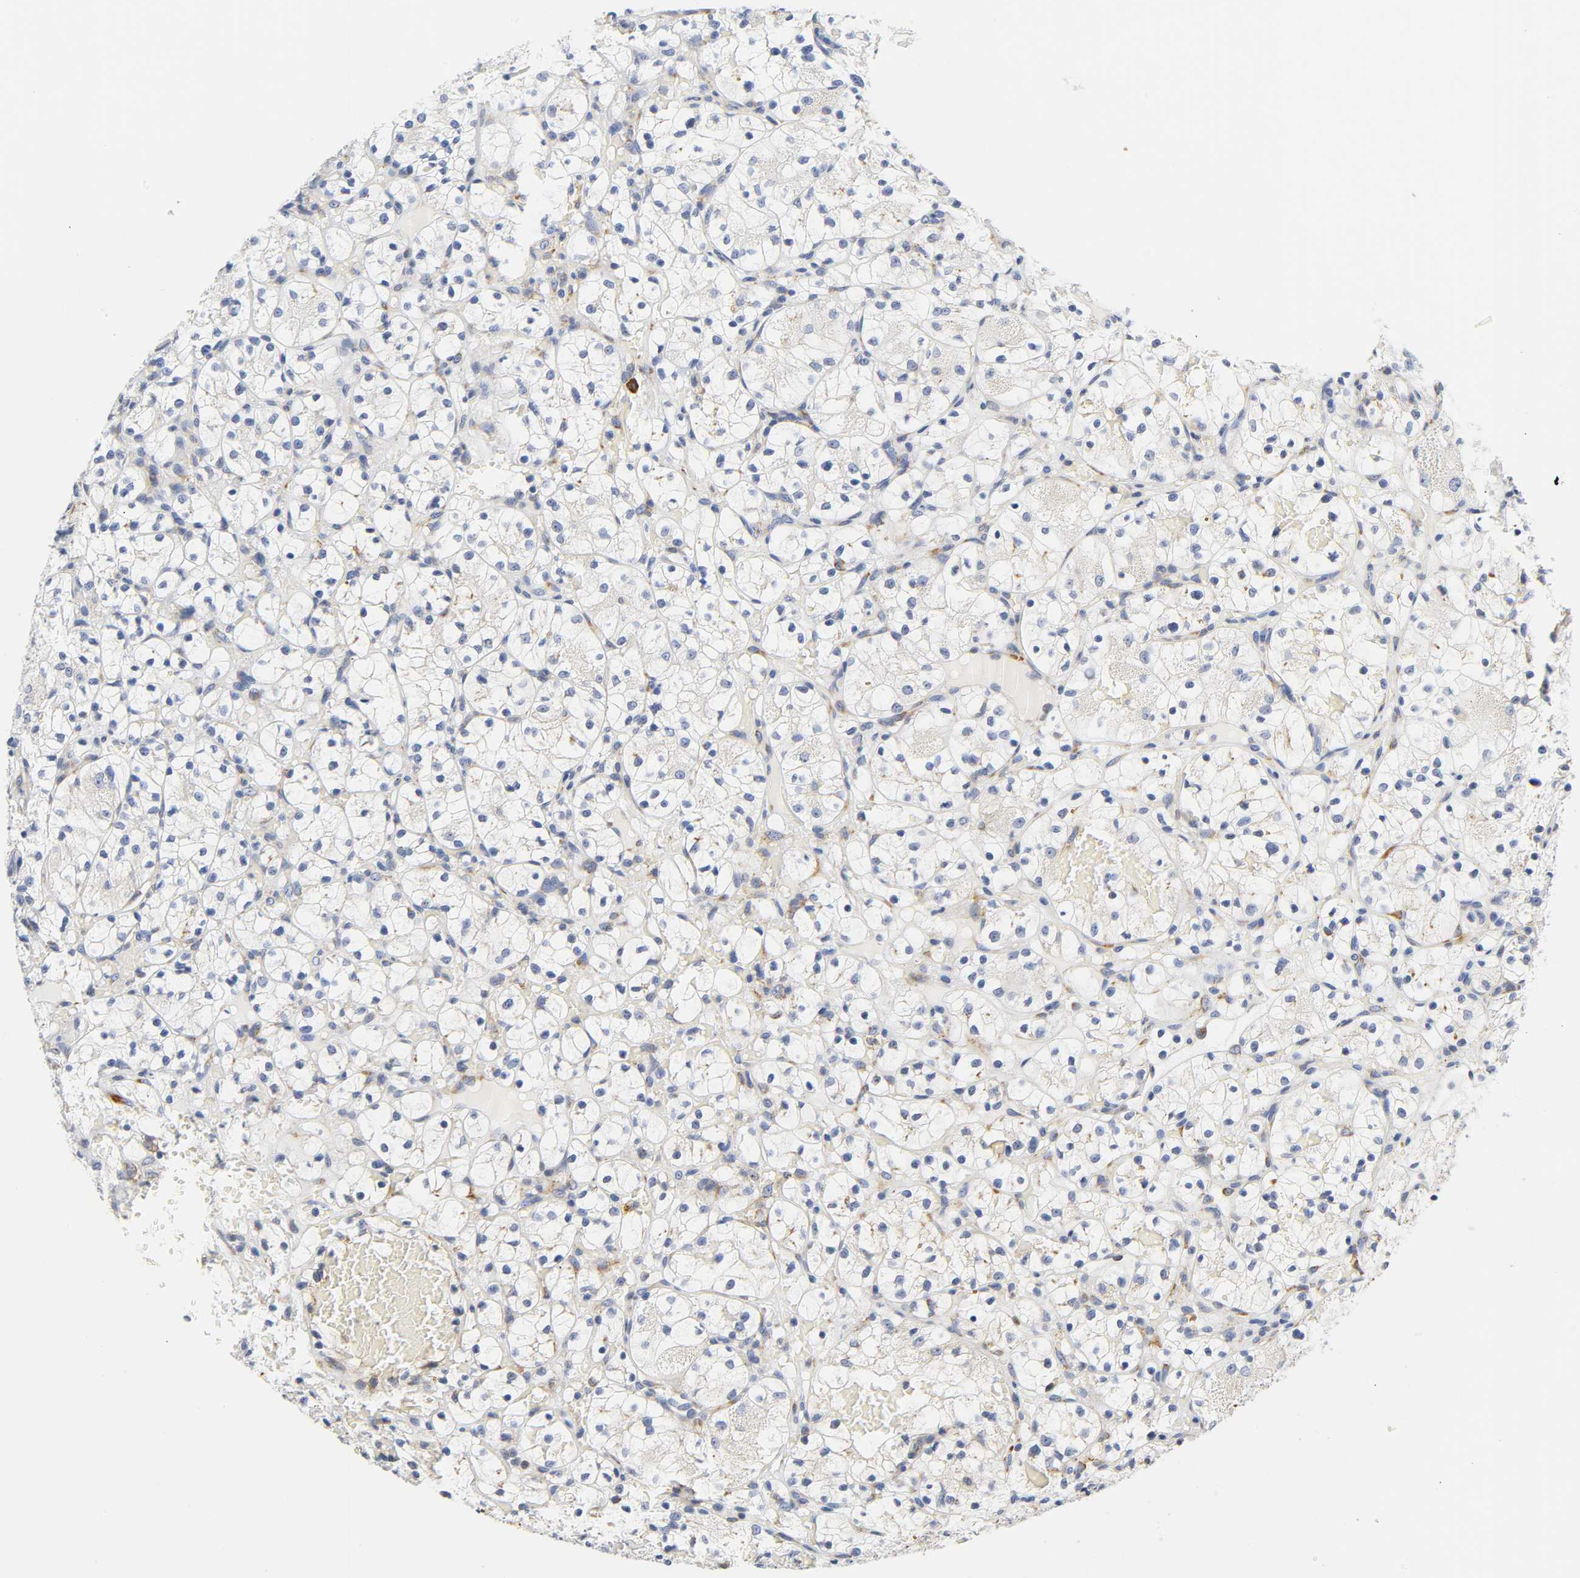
{"staining": {"intensity": "negative", "quantity": "none", "location": "none"}, "tissue": "renal cancer", "cell_type": "Tumor cells", "image_type": "cancer", "snomed": [{"axis": "morphology", "description": "Adenocarcinoma, NOS"}, {"axis": "topography", "description": "Kidney"}], "caption": "The micrograph demonstrates no staining of tumor cells in adenocarcinoma (renal).", "gene": "REL", "patient": {"sex": "female", "age": 60}}